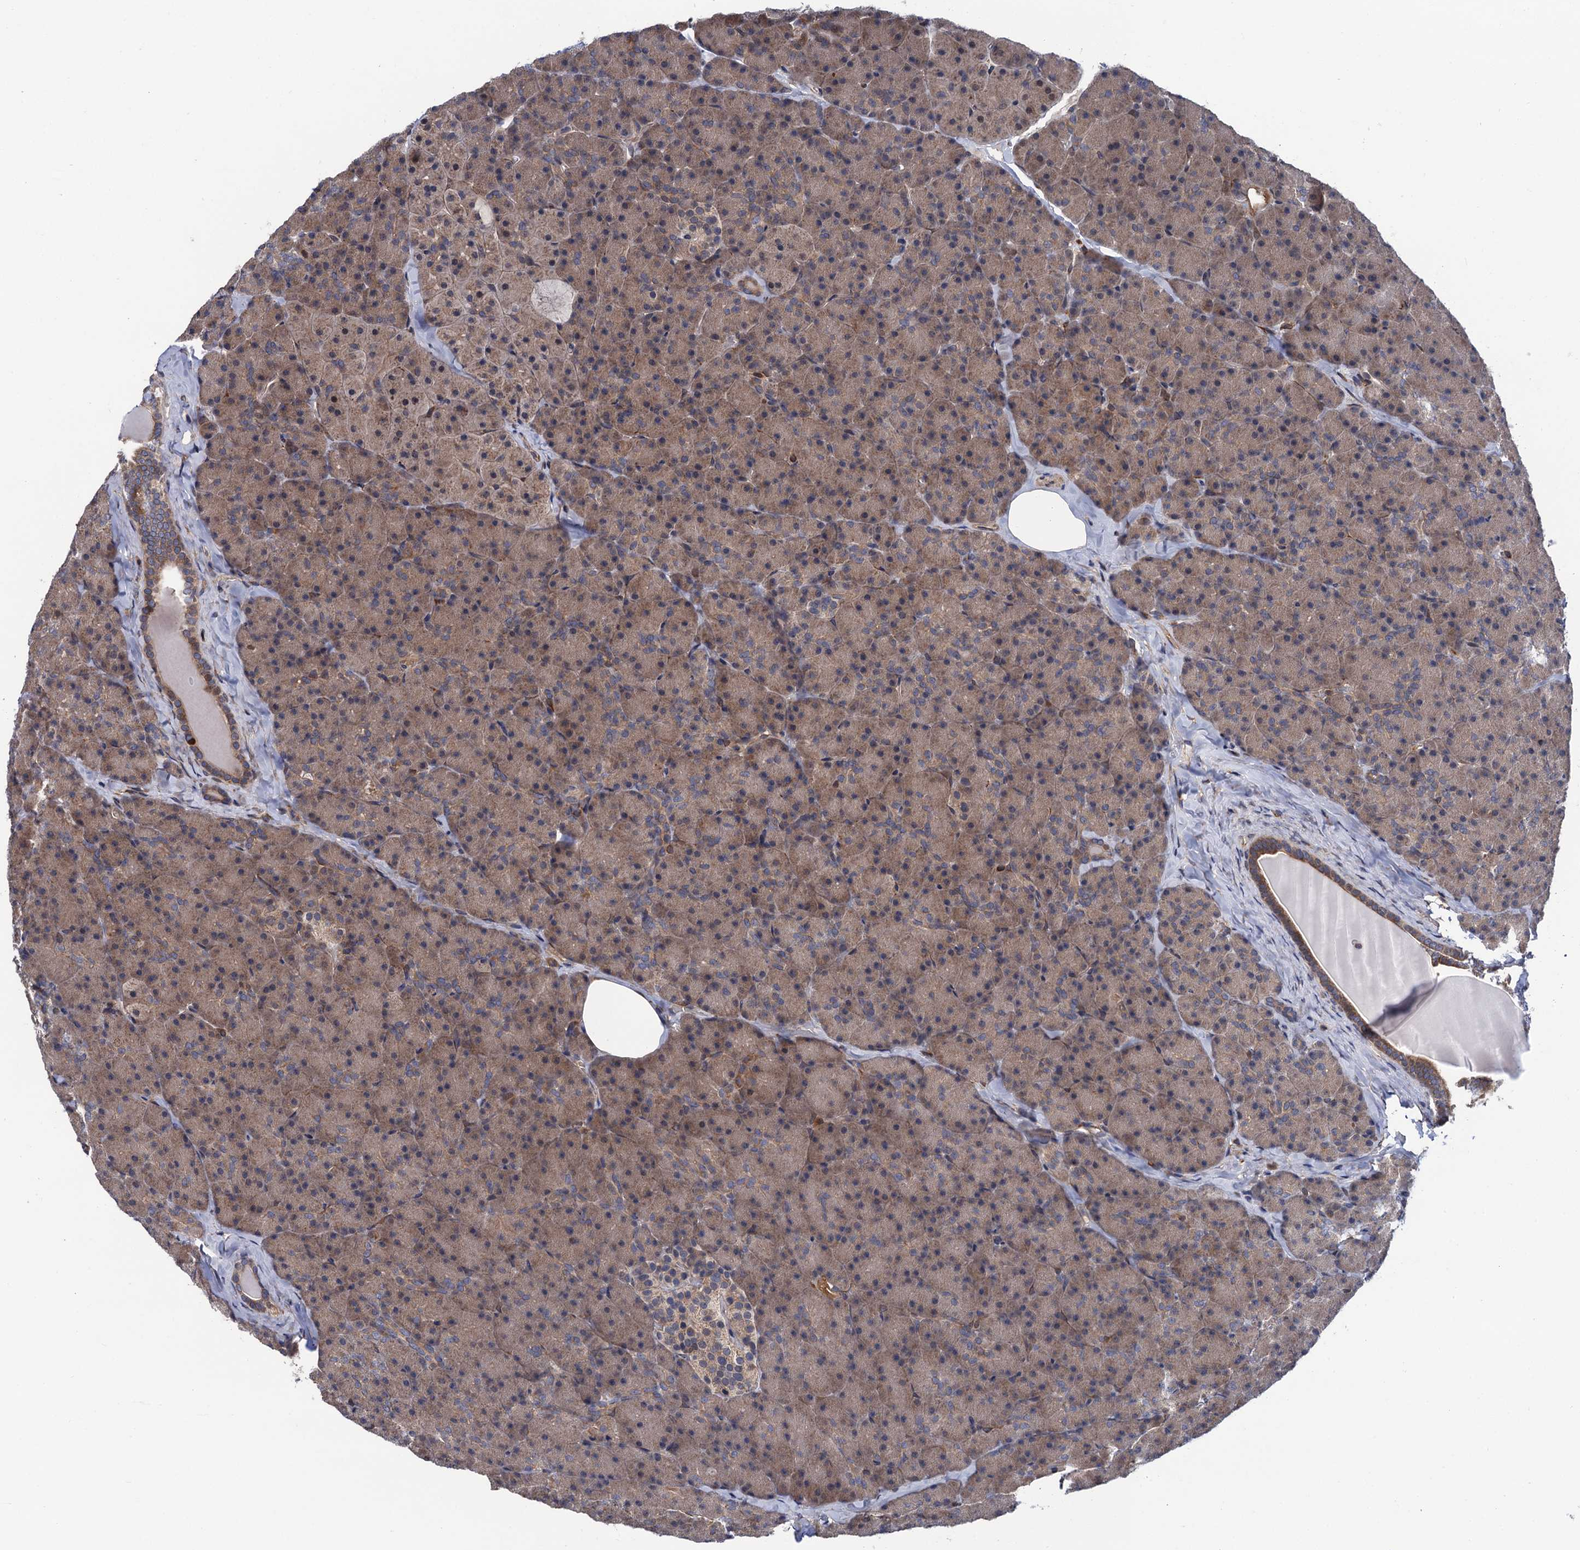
{"staining": {"intensity": "moderate", "quantity": ">75%", "location": "cytoplasmic/membranous"}, "tissue": "pancreas", "cell_type": "Exocrine glandular cells", "image_type": "normal", "snomed": [{"axis": "morphology", "description": "Normal tissue, NOS"}, {"axis": "topography", "description": "Pancreas"}], "caption": "High-power microscopy captured an IHC histopathology image of unremarkable pancreas, revealing moderate cytoplasmic/membranous expression in approximately >75% of exocrine glandular cells.", "gene": "FSIP1", "patient": {"sex": "male", "age": 36}}